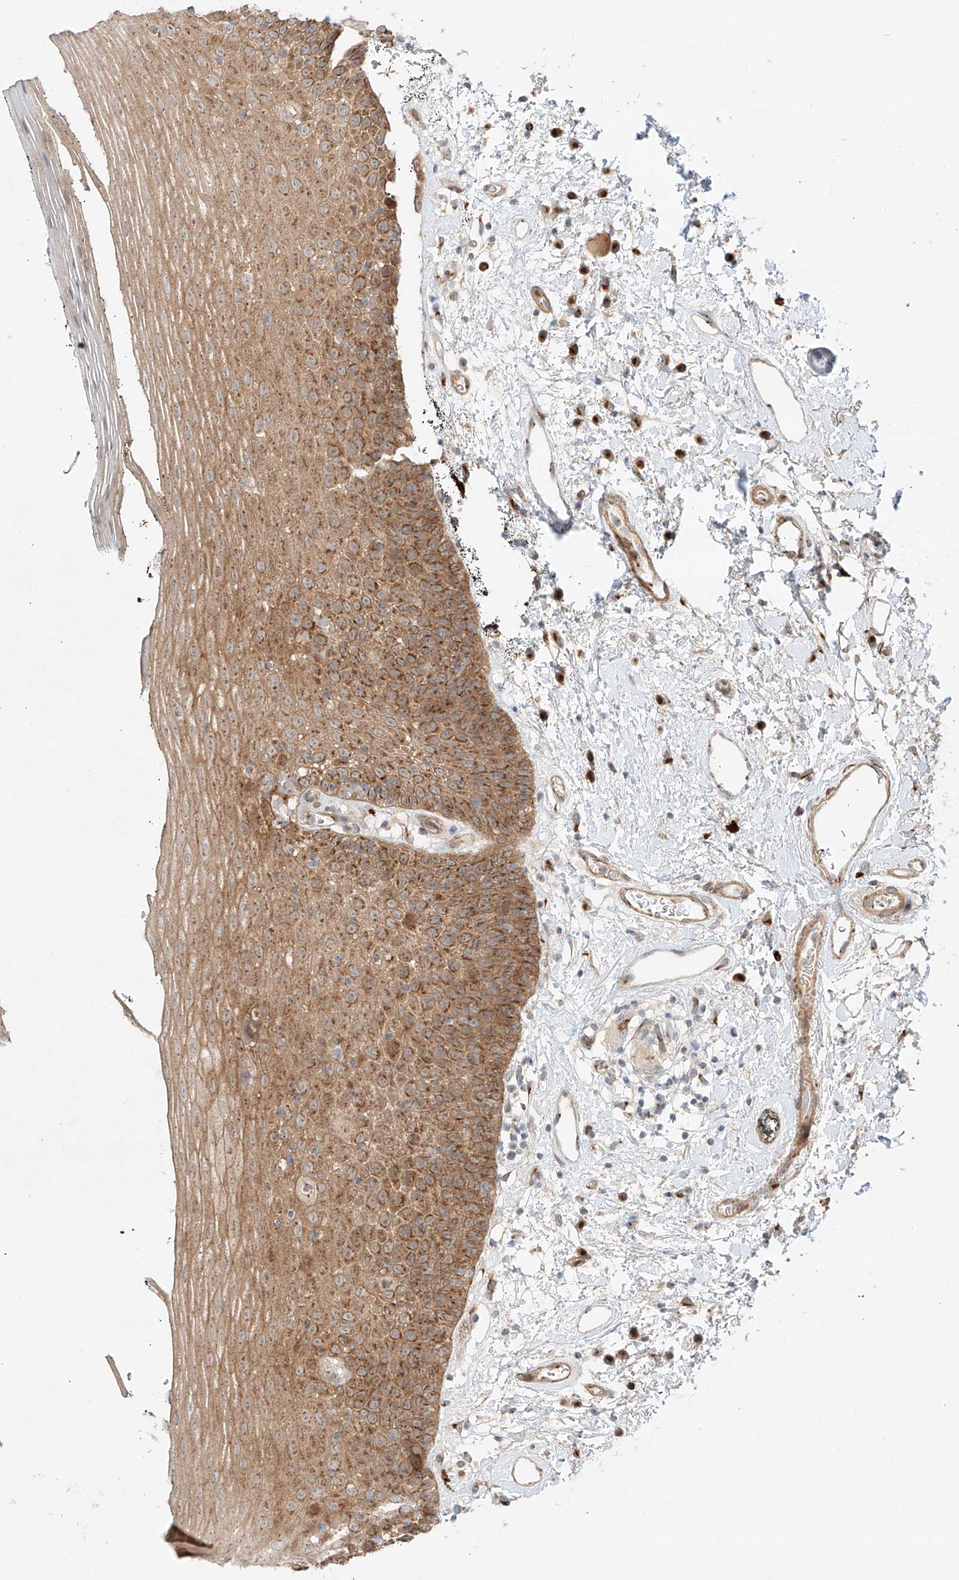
{"staining": {"intensity": "moderate", "quantity": ">75%", "location": "cytoplasmic/membranous"}, "tissue": "oral mucosa", "cell_type": "Squamous epithelial cells", "image_type": "normal", "snomed": [{"axis": "morphology", "description": "Normal tissue, NOS"}, {"axis": "topography", "description": "Oral tissue"}], "caption": "High-power microscopy captured an immunohistochemistry (IHC) histopathology image of benign oral mucosa, revealing moderate cytoplasmic/membranous staining in about >75% of squamous epithelial cells.", "gene": "ZNF287", "patient": {"sex": "male", "age": 74}}